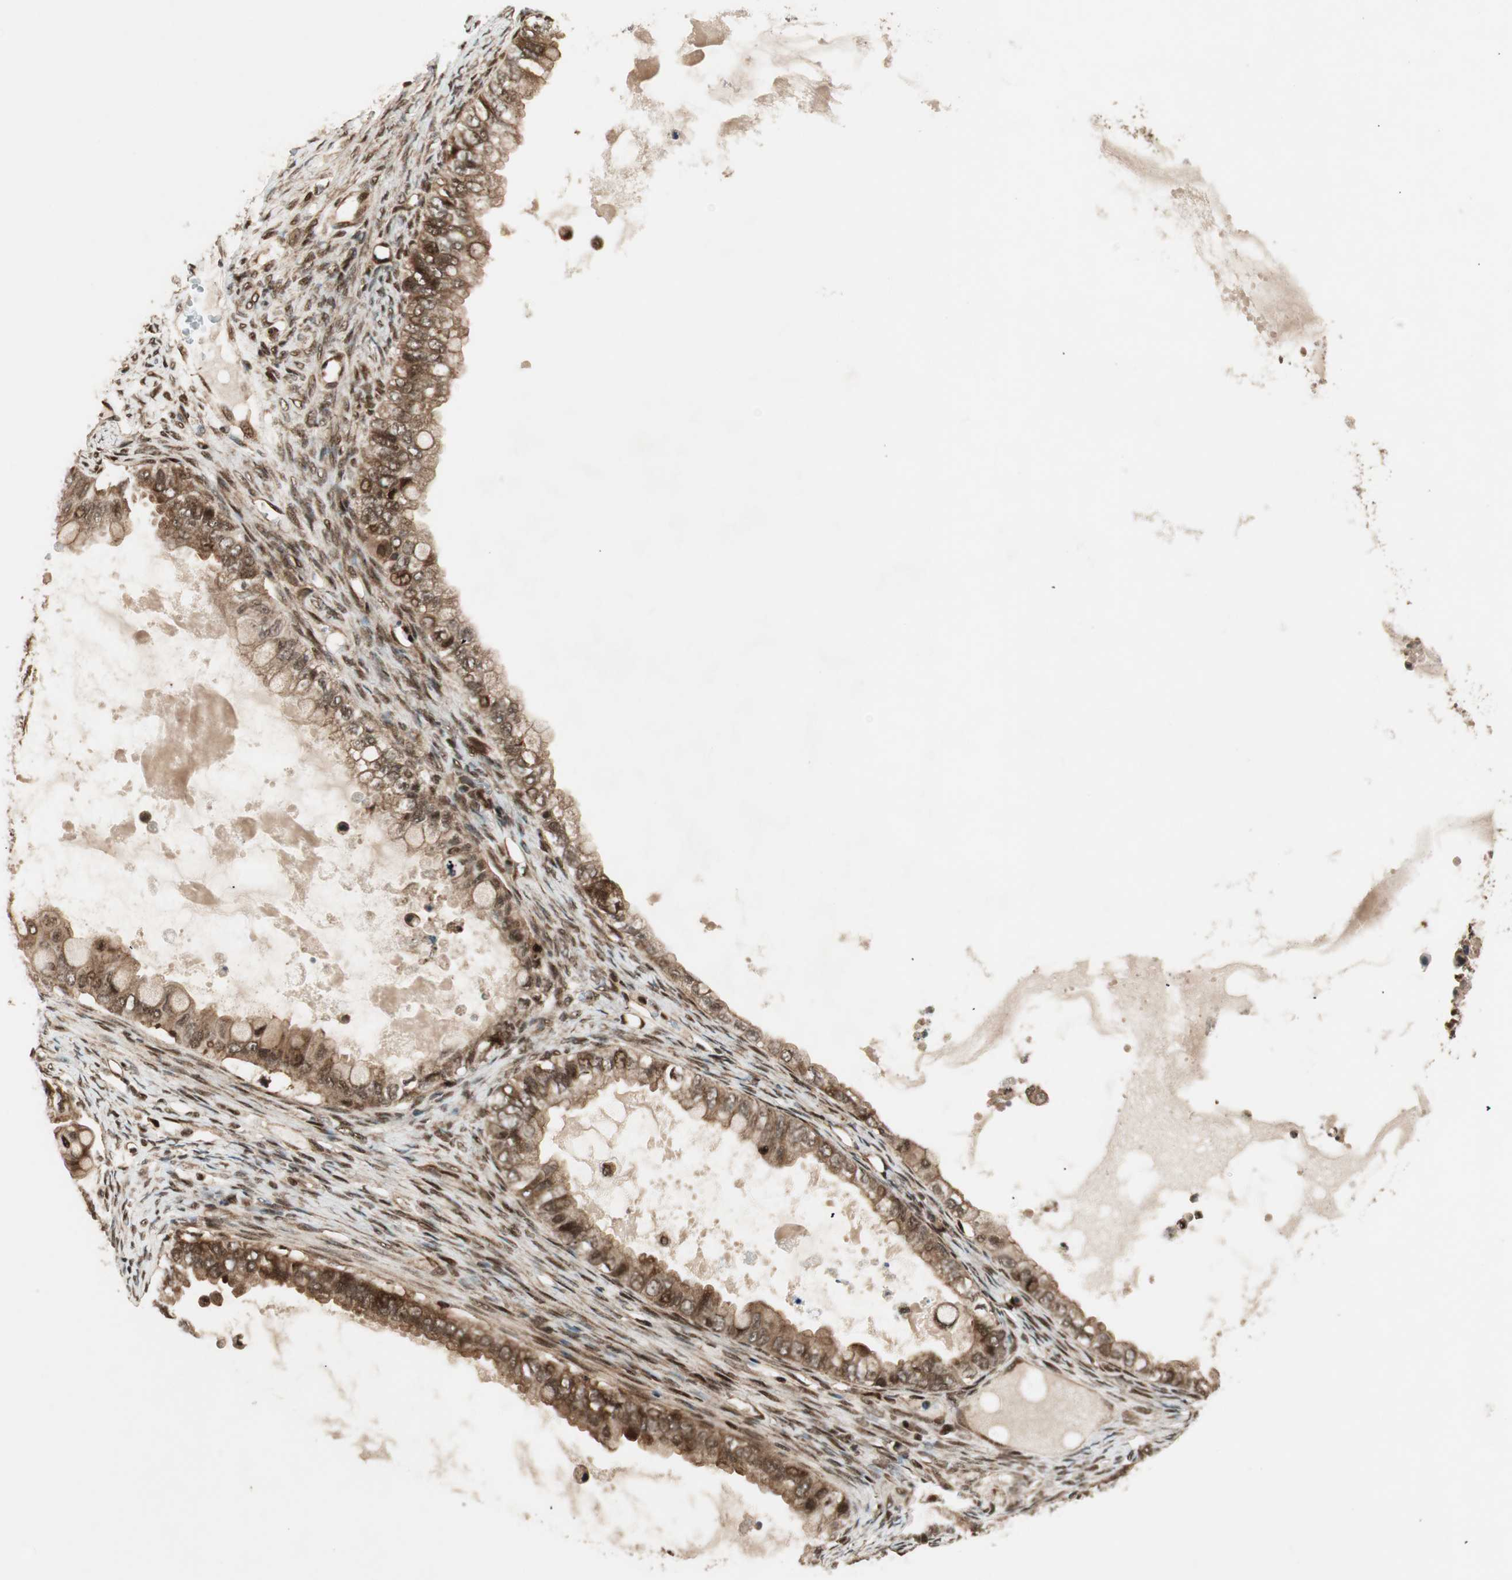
{"staining": {"intensity": "moderate", "quantity": ">75%", "location": "cytoplasmic/membranous,nuclear"}, "tissue": "ovarian cancer", "cell_type": "Tumor cells", "image_type": "cancer", "snomed": [{"axis": "morphology", "description": "Cystadenocarcinoma, mucinous, NOS"}, {"axis": "topography", "description": "Ovary"}], "caption": "Immunohistochemistry (IHC) image of neoplastic tissue: human ovarian cancer stained using immunohistochemistry shows medium levels of moderate protein expression localized specifically in the cytoplasmic/membranous and nuclear of tumor cells, appearing as a cytoplasmic/membranous and nuclear brown color.", "gene": "RPA3", "patient": {"sex": "female", "age": 80}}